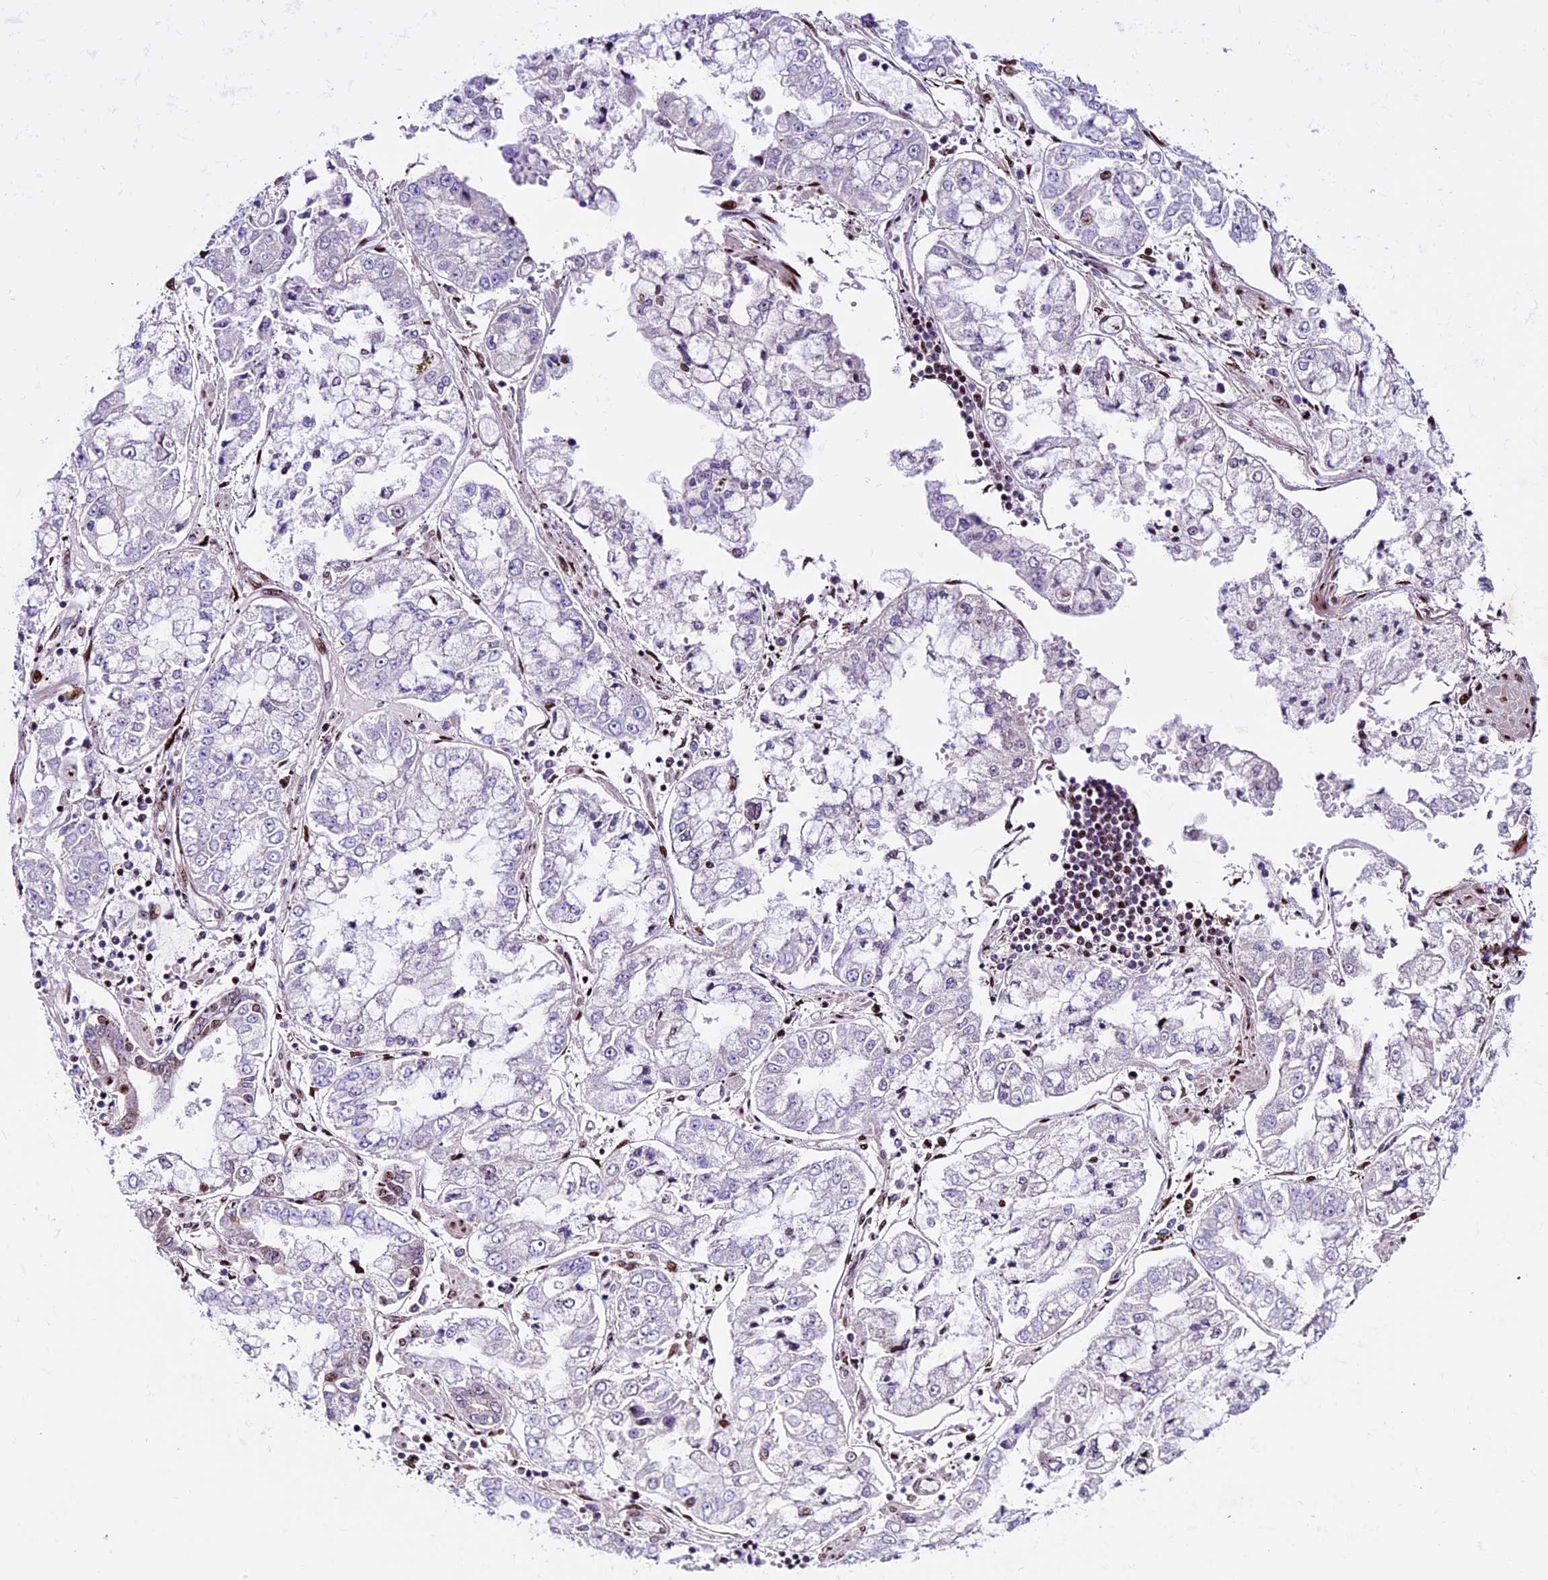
{"staining": {"intensity": "negative", "quantity": "none", "location": "none"}, "tissue": "stomach cancer", "cell_type": "Tumor cells", "image_type": "cancer", "snomed": [{"axis": "morphology", "description": "Adenocarcinoma, NOS"}, {"axis": "topography", "description": "Stomach"}], "caption": "Immunohistochemistry photomicrograph of human adenocarcinoma (stomach) stained for a protein (brown), which demonstrates no expression in tumor cells.", "gene": "RINL", "patient": {"sex": "male", "age": 76}}